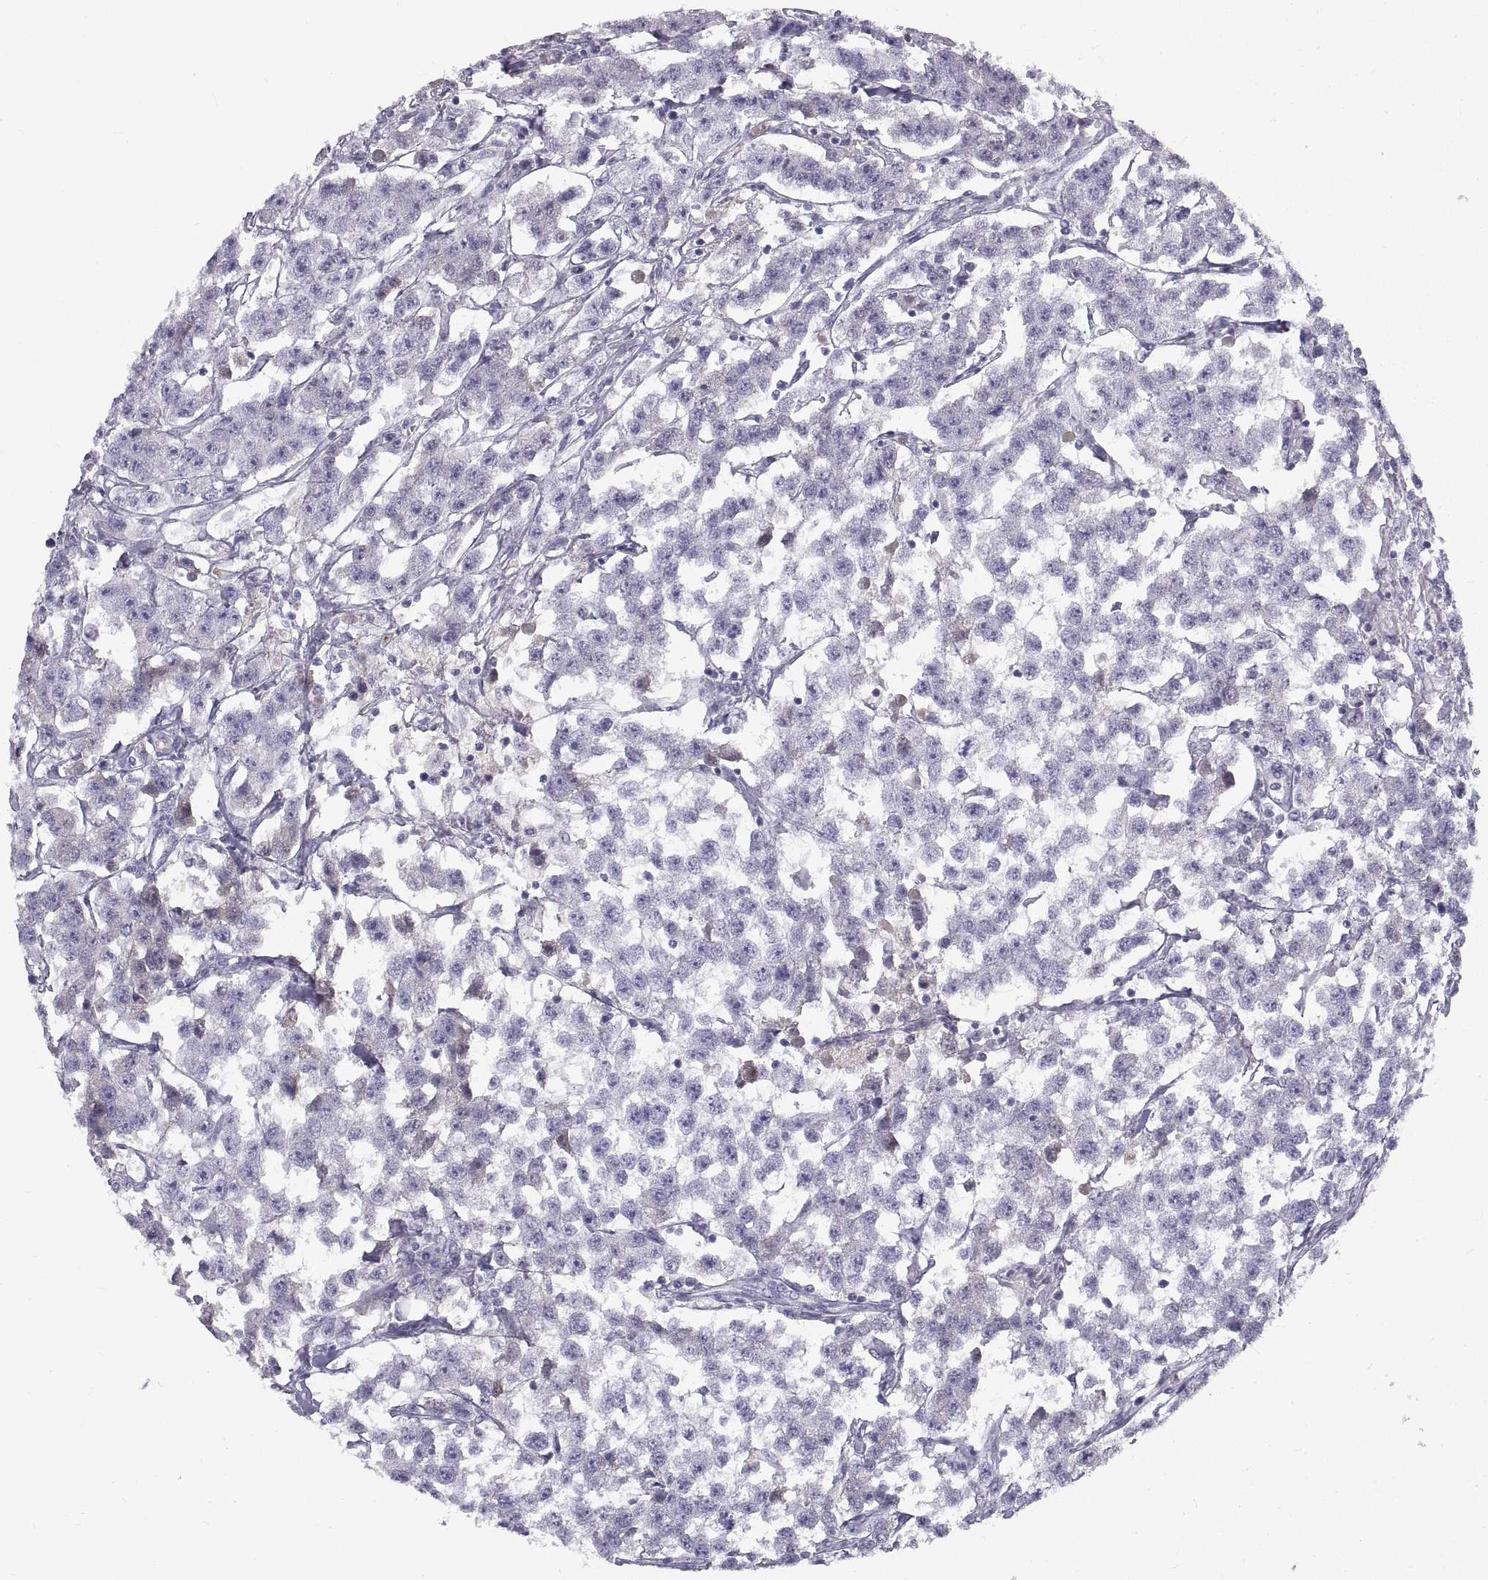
{"staining": {"intensity": "negative", "quantity": "none", "location": "none"}, "tissue": "testis cancer", "cell_type": "Tumor cells", "image_type": "cancer", "snomed": [{"axis": "morphology", "description": "Seminoma, NOS"}, {"axis": "topography", "description": "Testis"}], "caption": "Immunohistochemistry histopathology image of neoplastic tissue: human testis cancer (seminoma) stained with DAB (3,3'-diaminobenzidine) reveals no significant protein expression in tumor cells.", "gene": "ADAM32", "patient": {"sex": "male", "age": 59}}